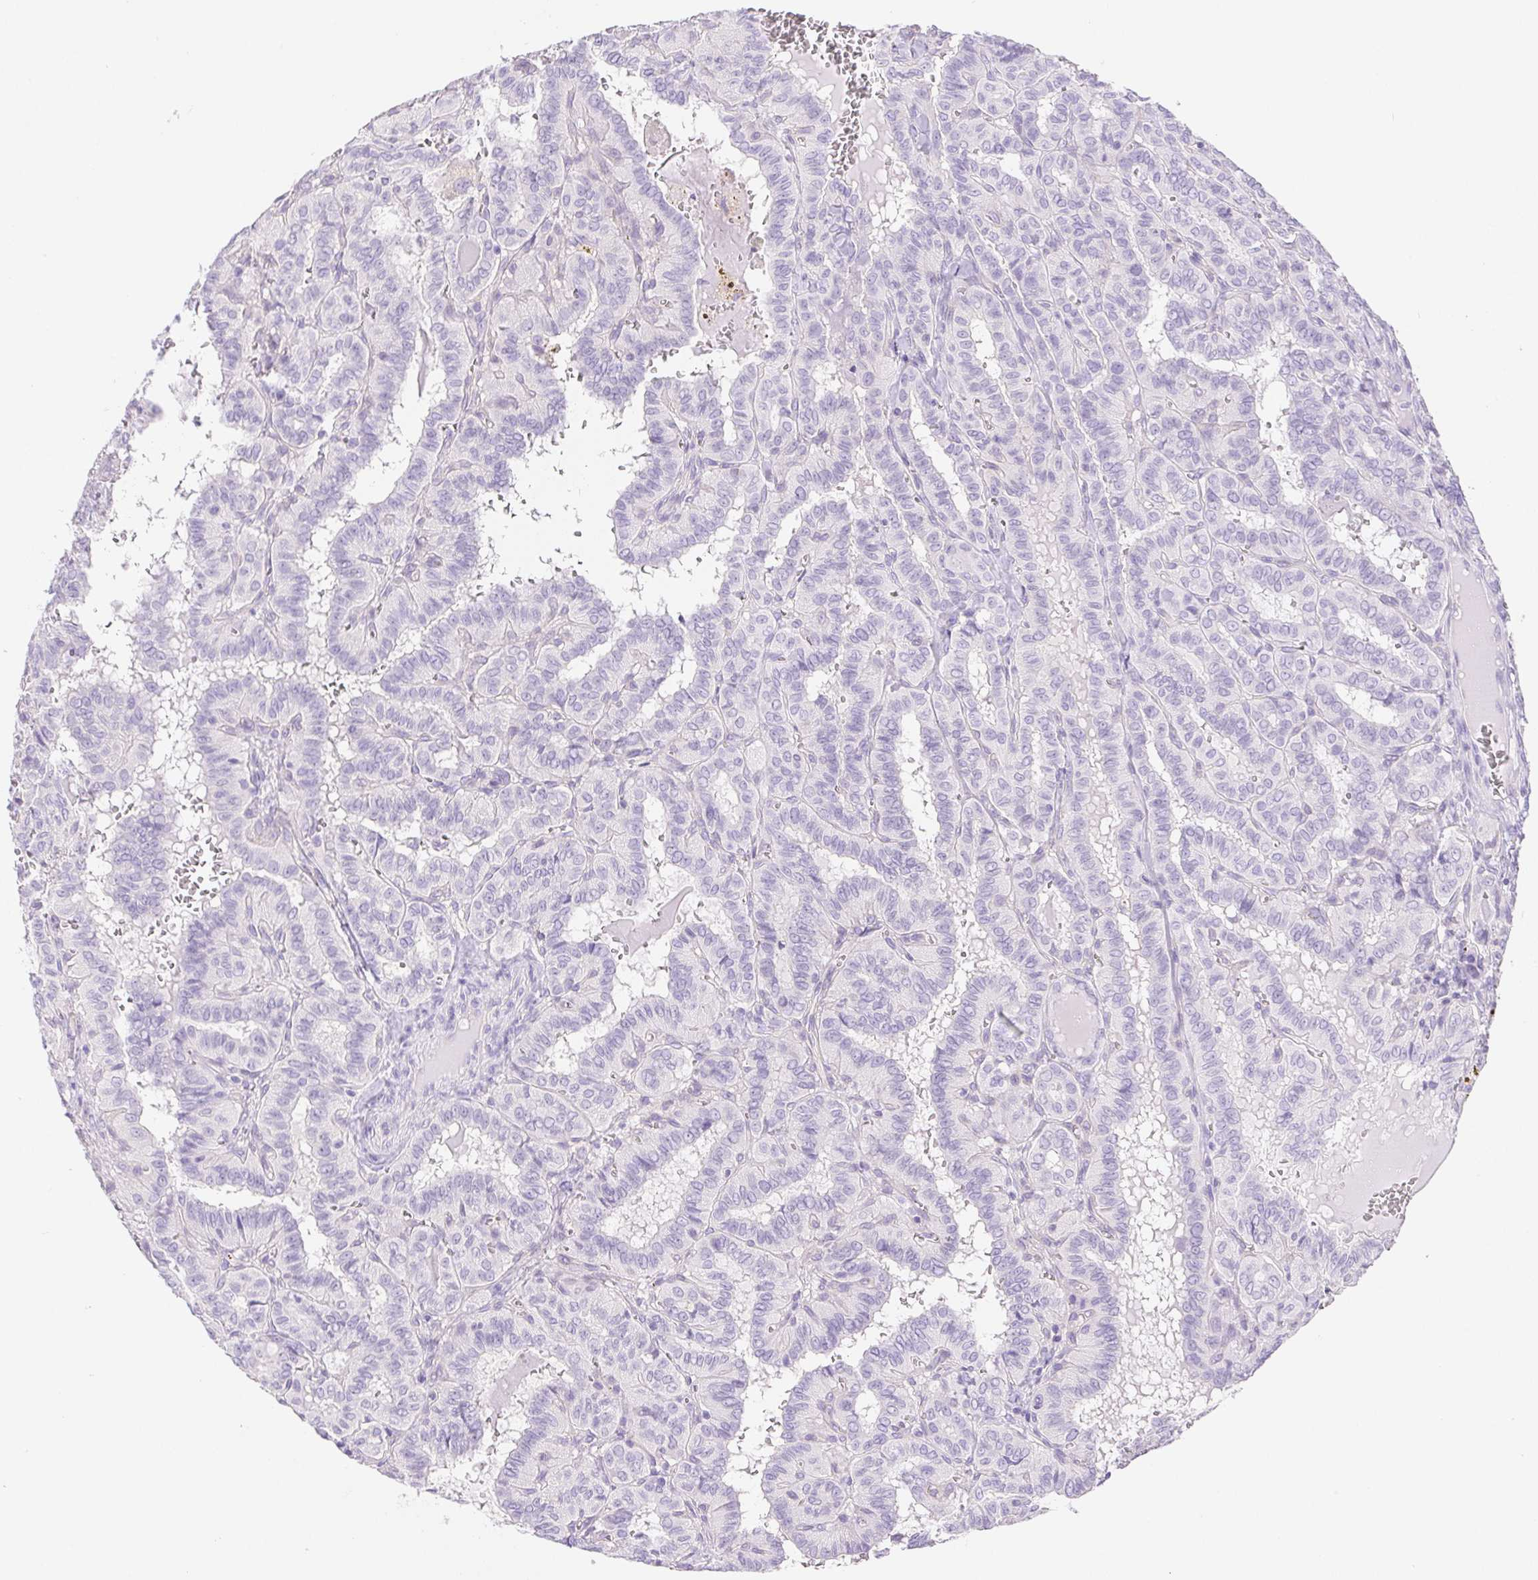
{"staining": {"intensity": "negative", "quantity": "none", "location": "none"}, "tissue": "thyroid cancer", "cell_type": "Tumor cells", "image_type": "cancer", "snomed": [{"axis": "morphology", "description": "Papillary adenocarcinoma, NOS"}, {"axis": "topography", "description": "Thyroid gland"}], "caption": "Photomicrograph shows no protein expression in tumor cells of thyroid cancer tissue.", "gene": "PNLIP", "patient": {"sex": "female", "age": 21}}